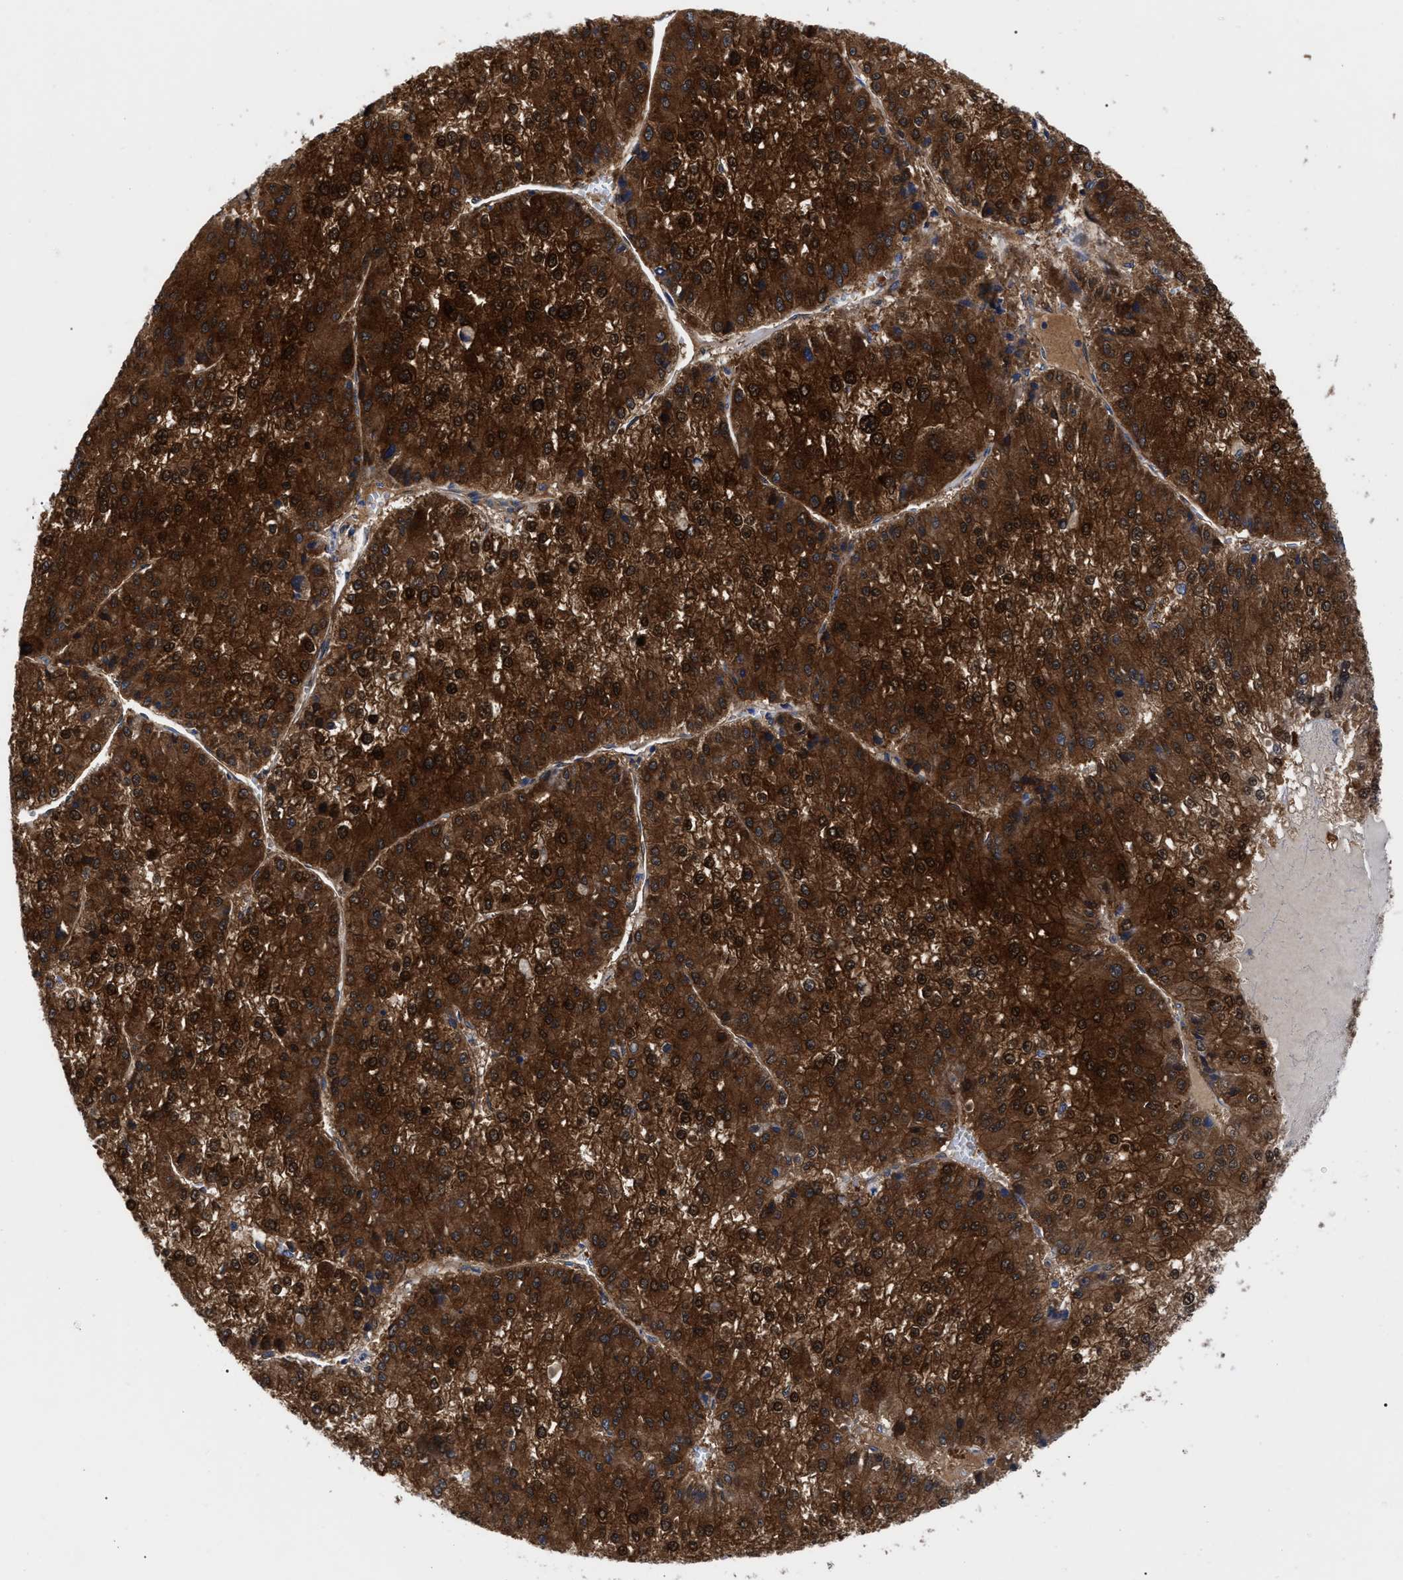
{"staining": {"intensity": "strong", "quantity": ">75%", "location": "cytoplasmic/membranous,nuclear"}, "tissue": "liver cancer", "cell_type": "Tumor cells", "image_type": "cancer", "snomed": [{"axis": "morphology", "description": "Carcinoma, Hepatocellular, NOS"}, {"axis": "topography", "description": "Liver"}], "caption": "Immunohistochemical staining of human liver hepatocellular carcinoma reveals high levels of strong cytoplasmic/membranous and nuclear expression in about >75% of tumor cells.", "gene": "RBKS", "patient": {"sex": "female", "age": 73}}